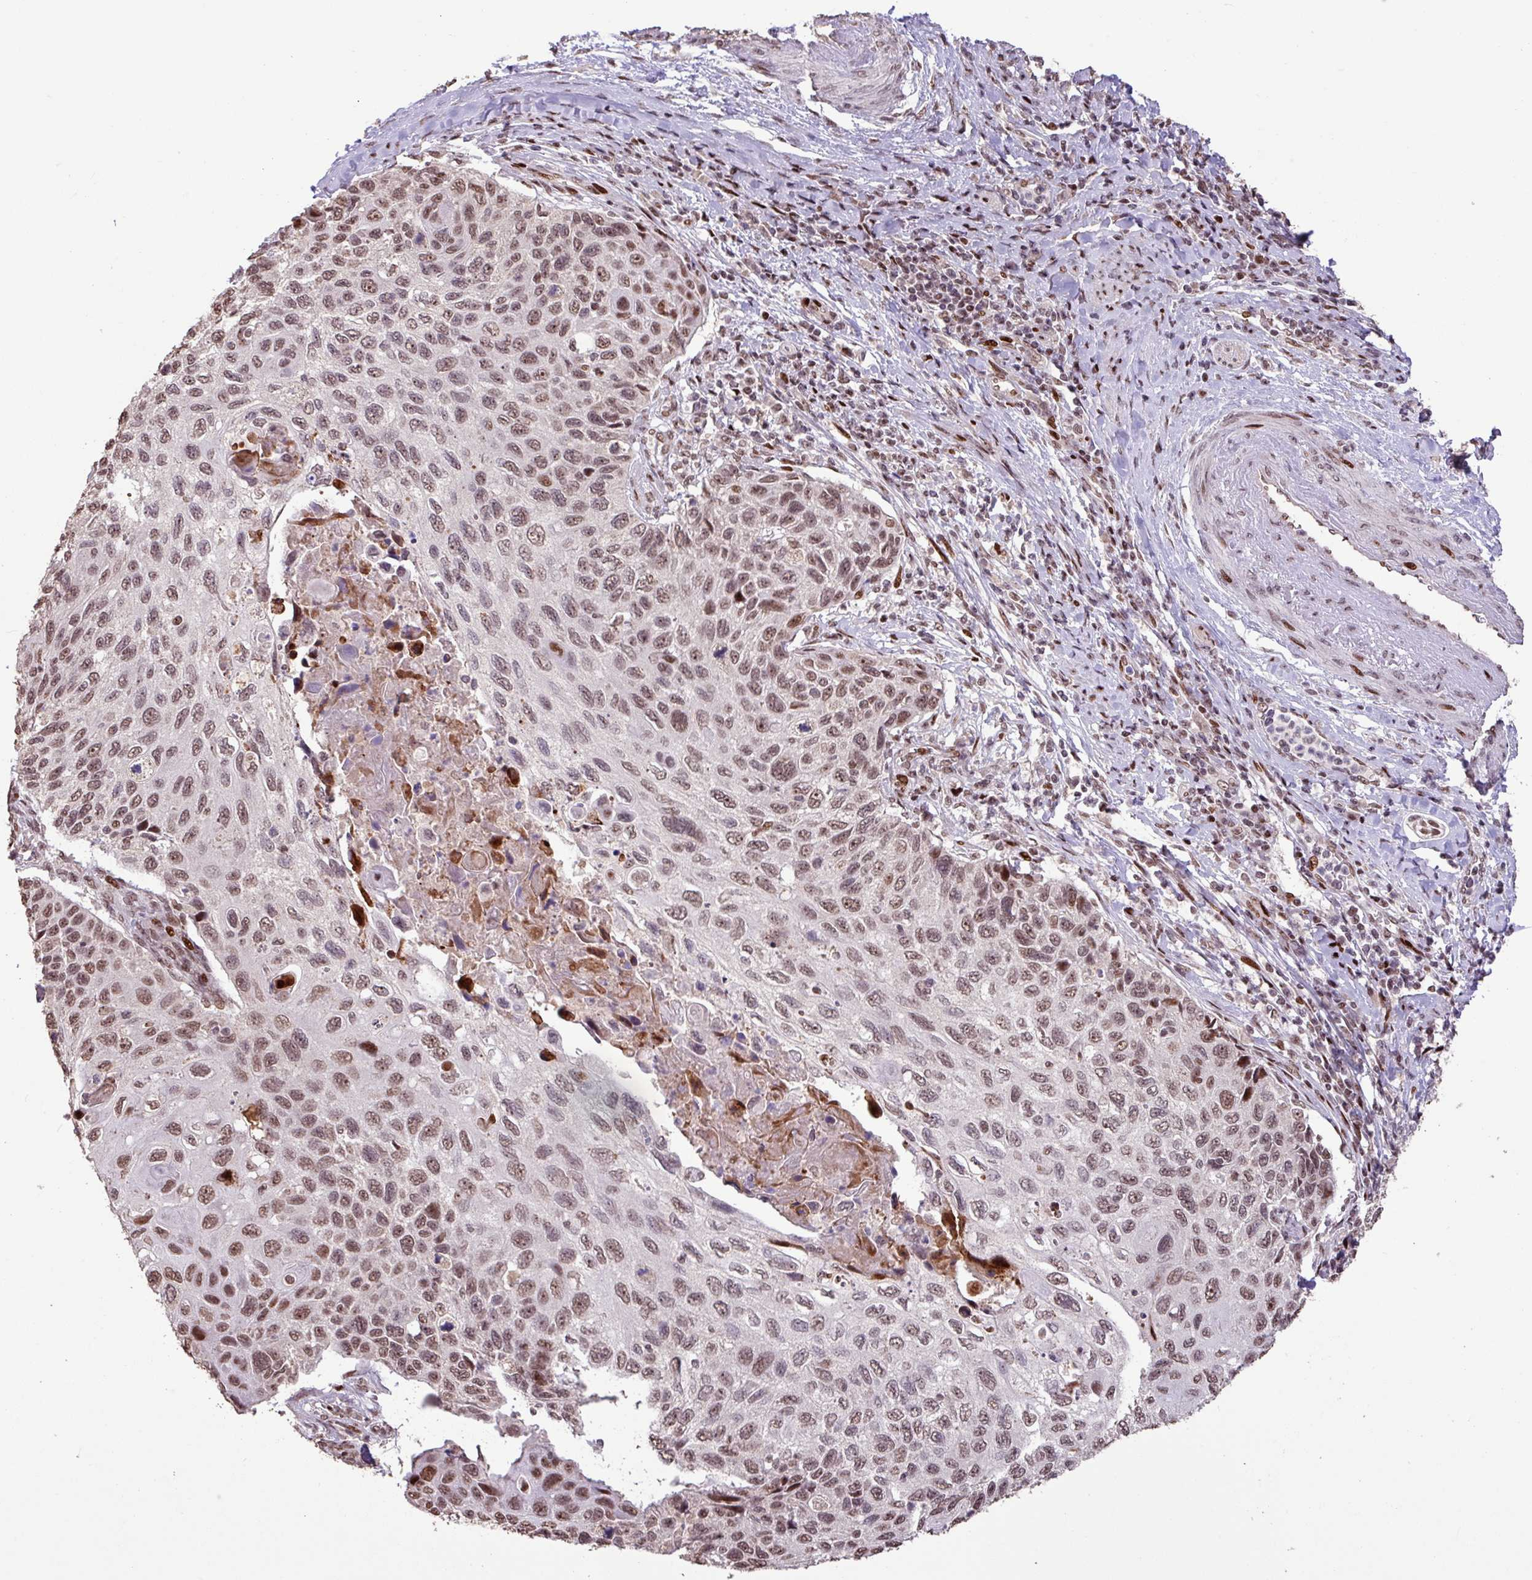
{"staining": {"intensity": "moderate", "quantity": ">75%", "location": "nuclear"}, "tissue": "cervical cancer", "cell_type": "Tumor cells", "image_type": "cancer", "snomed": [{"axis": "morphology", "description": "Squamous cell carcinoma, NOS"}, {"axis": "topography", "description": "Cervix"}], "caption": "Squamous cell carcinoma (cervical) was stained to show a protein in brown. There is medium levels of moderate nuclear expression in about >75% of tumor cells. The staining is performed using DAB brown chromogen to label protein expression. The nuclei are counter-stained blue using hematoxylin.", "gene": "ZNF709", "patient": {"sex": "female", "age": 70}}